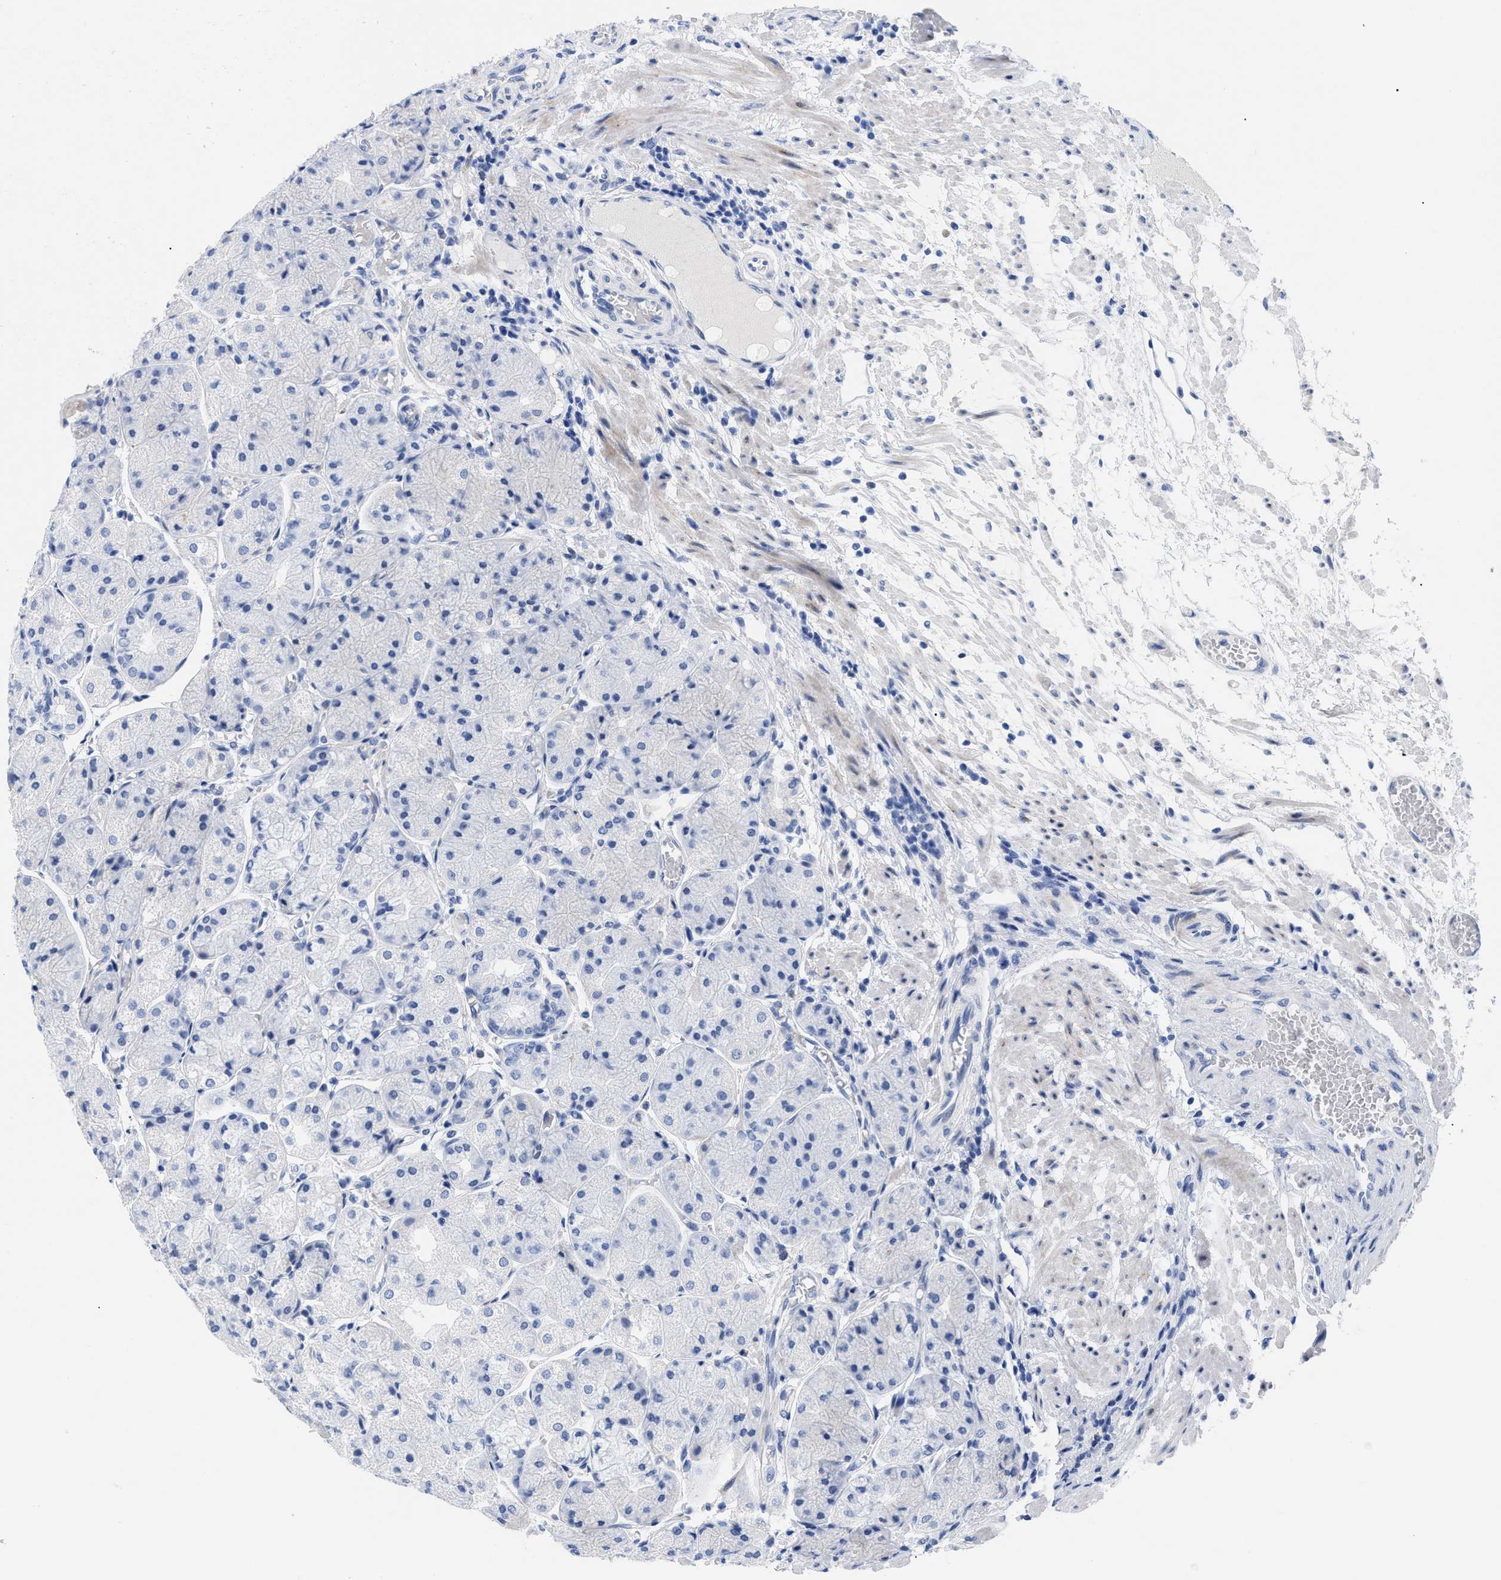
{"staining": {"intensity": "negative", "quantity": "none", "location": "none"}, "tissue": "stomach", "cell_type": "Glandular cells", "image_type": "normal", "snomed": [{"axis": "morphology", "description": "Normal tissue, NOS"}, {"axis": "topography", "description": "Stomach, upper"}], "caption": "This is a photomicrograph of immunohistochemistry (IHC) staining of unremarkable stomach, which shows no staining in glandular cells. (Immunohistochemistry, brightfield microscopy, high magnification).", "gene": "DUSP26", "patient": {"sex": "male", "age": 72}}